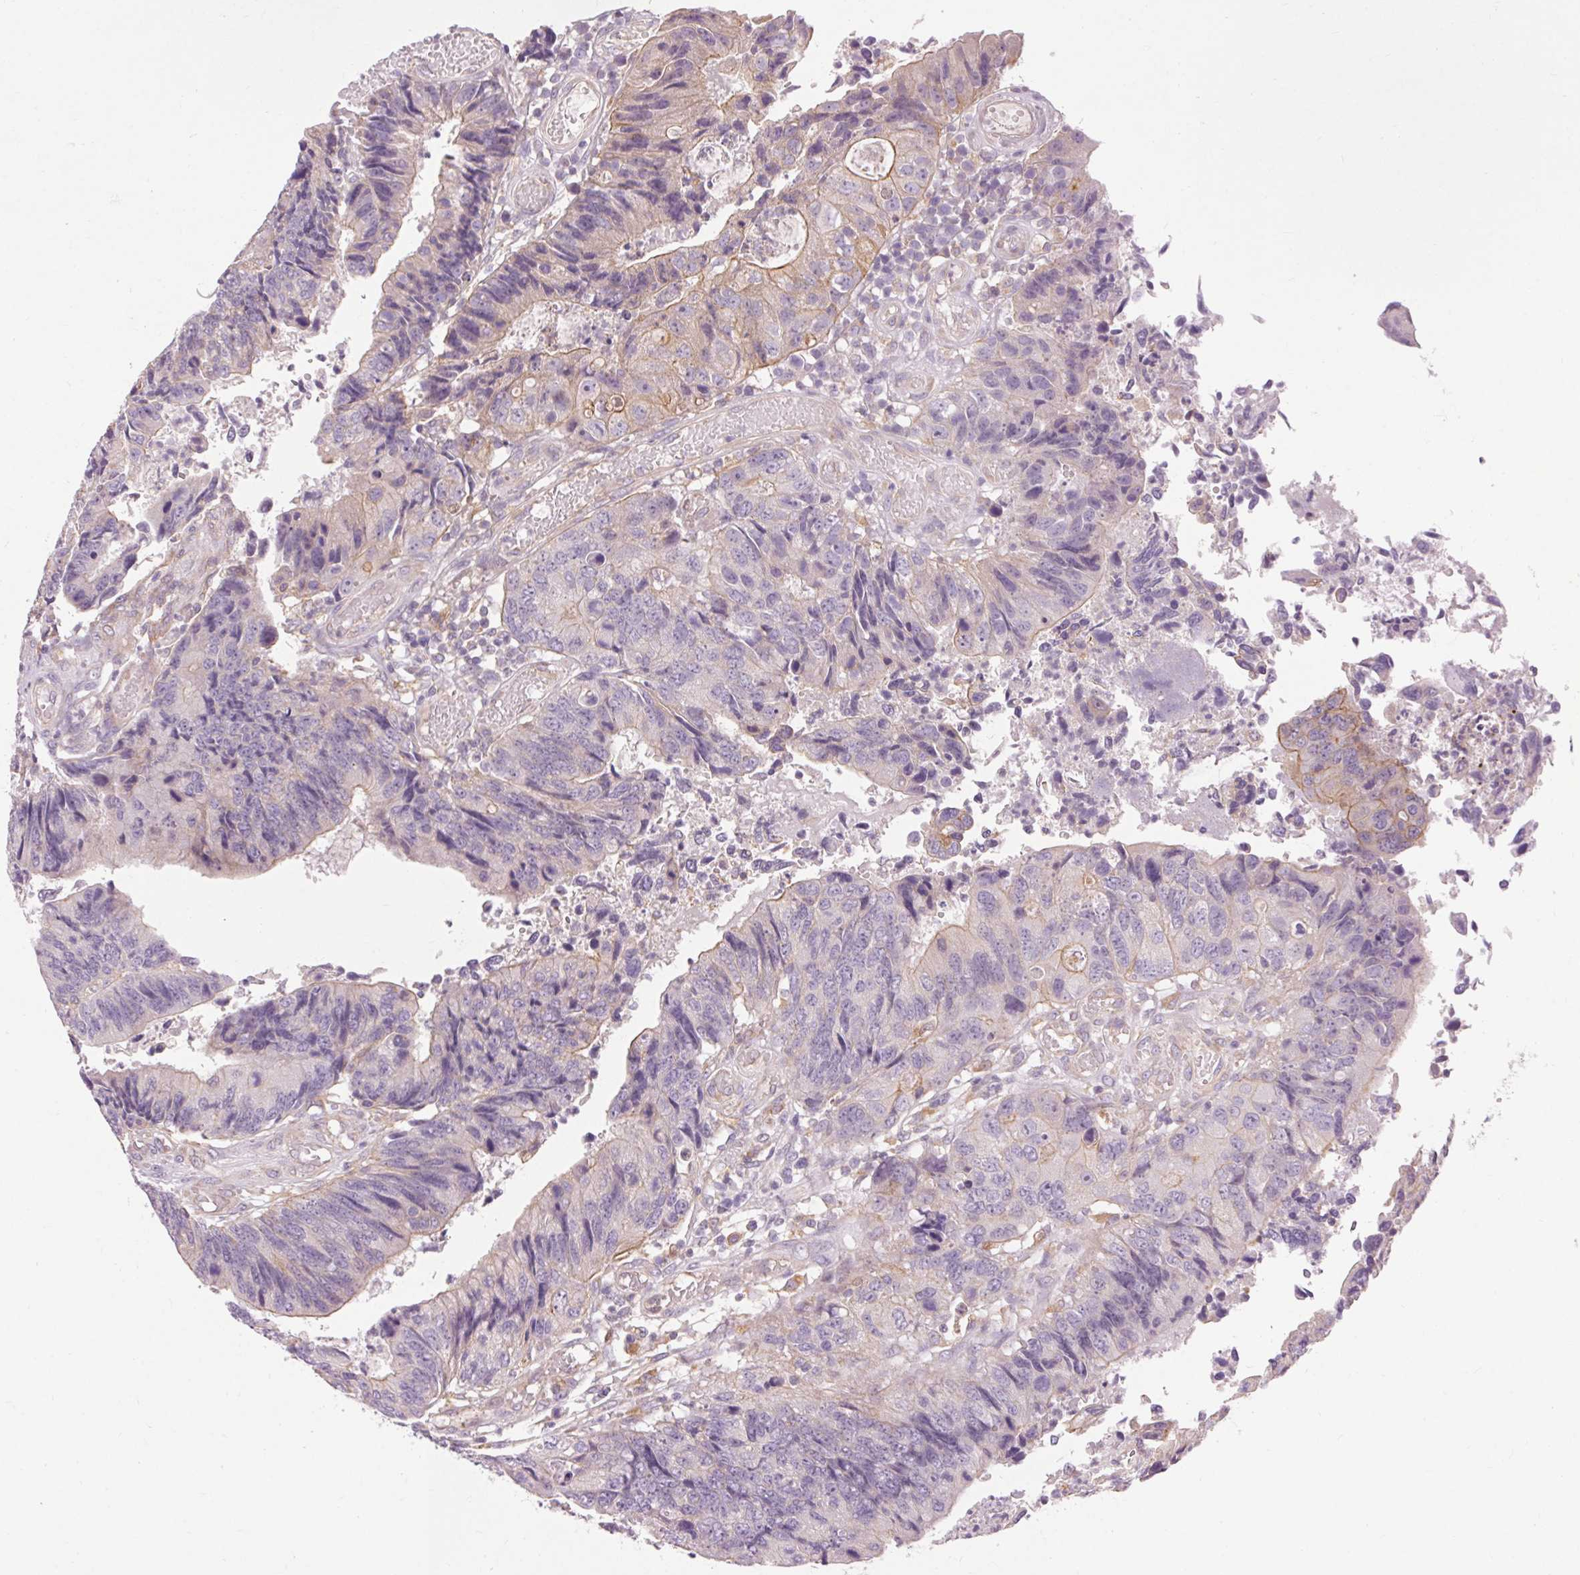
{"staining": {"intensity": "weak", "quantity": "<25%", "location": "cytoplasmic/membranous"}, "tissue": "colorectal cancer", "cell_type": "Tumor cells", "image_type": "cancer", "snomed": [{"axis": "morphology", "description": "Adenocarcinoma, NOS"}, {"axis": "topography", "description": "Colon"}], "caption": "An immunohistochemistry image of adenocarcinoma (colorectal) is shown. There is no staining in tumor cells of adenocarcinoma (colorectal).", "gene": "TM6SF1", "patient": {"sex": "female", "age": 67}}